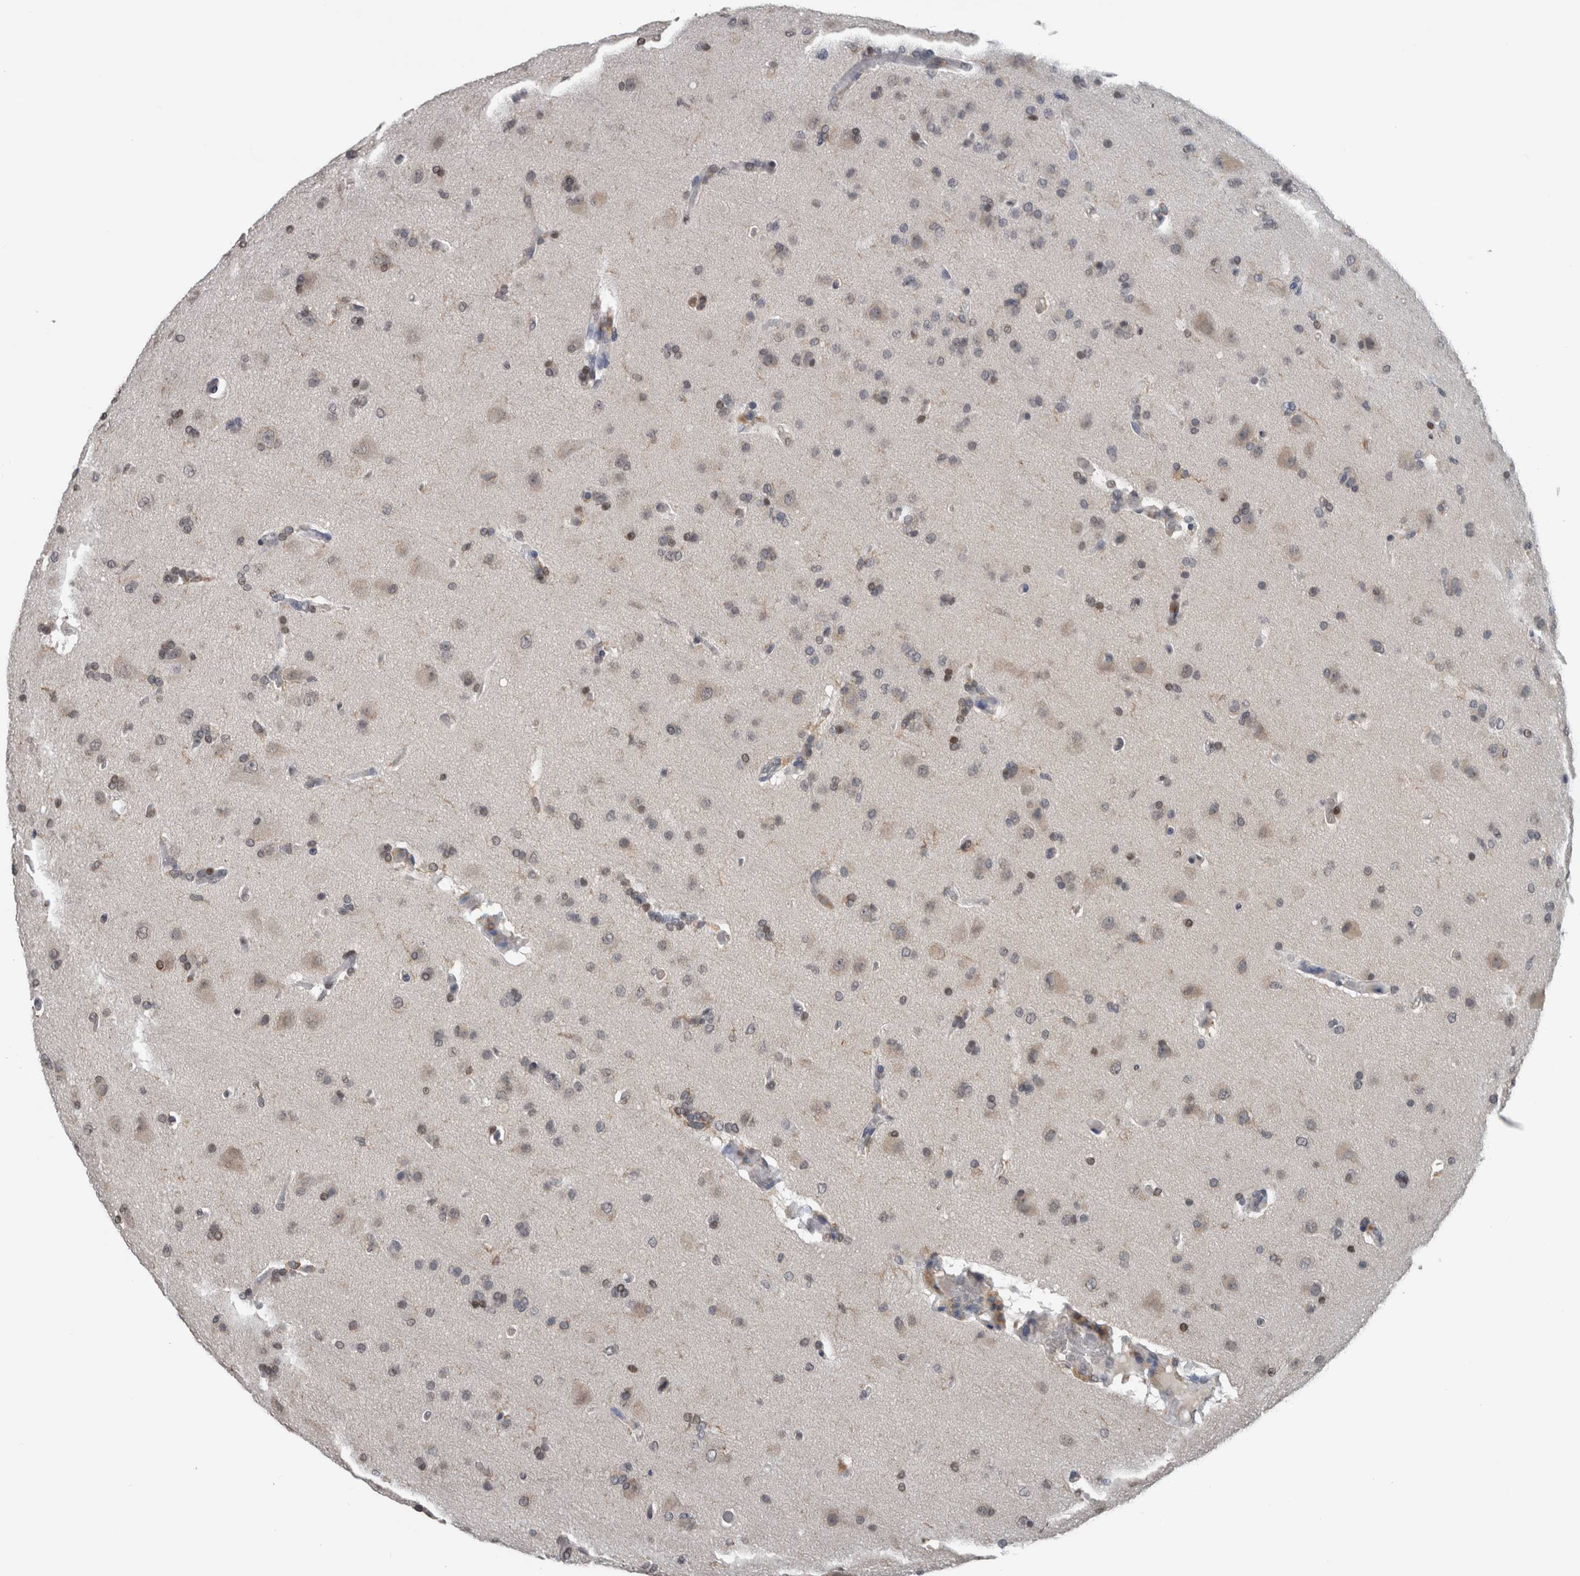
{"staining": {"intensity": "negative", "quantity": "none", "location": "none"}, "tissue": "glioma", "cell_type": "Tumor cells", "image_type": "cancer", "snomed": [{"axis": "morphology", "description": "Glioma, malignant, High grade"}, {"axis": "topography", "description": "Brain"}], "caption": "Immunohistochemistry of human glioma displays no positivity in tumor cells.", "gene": "MAFF", "patient": {"sex": "male", "age": 72}}